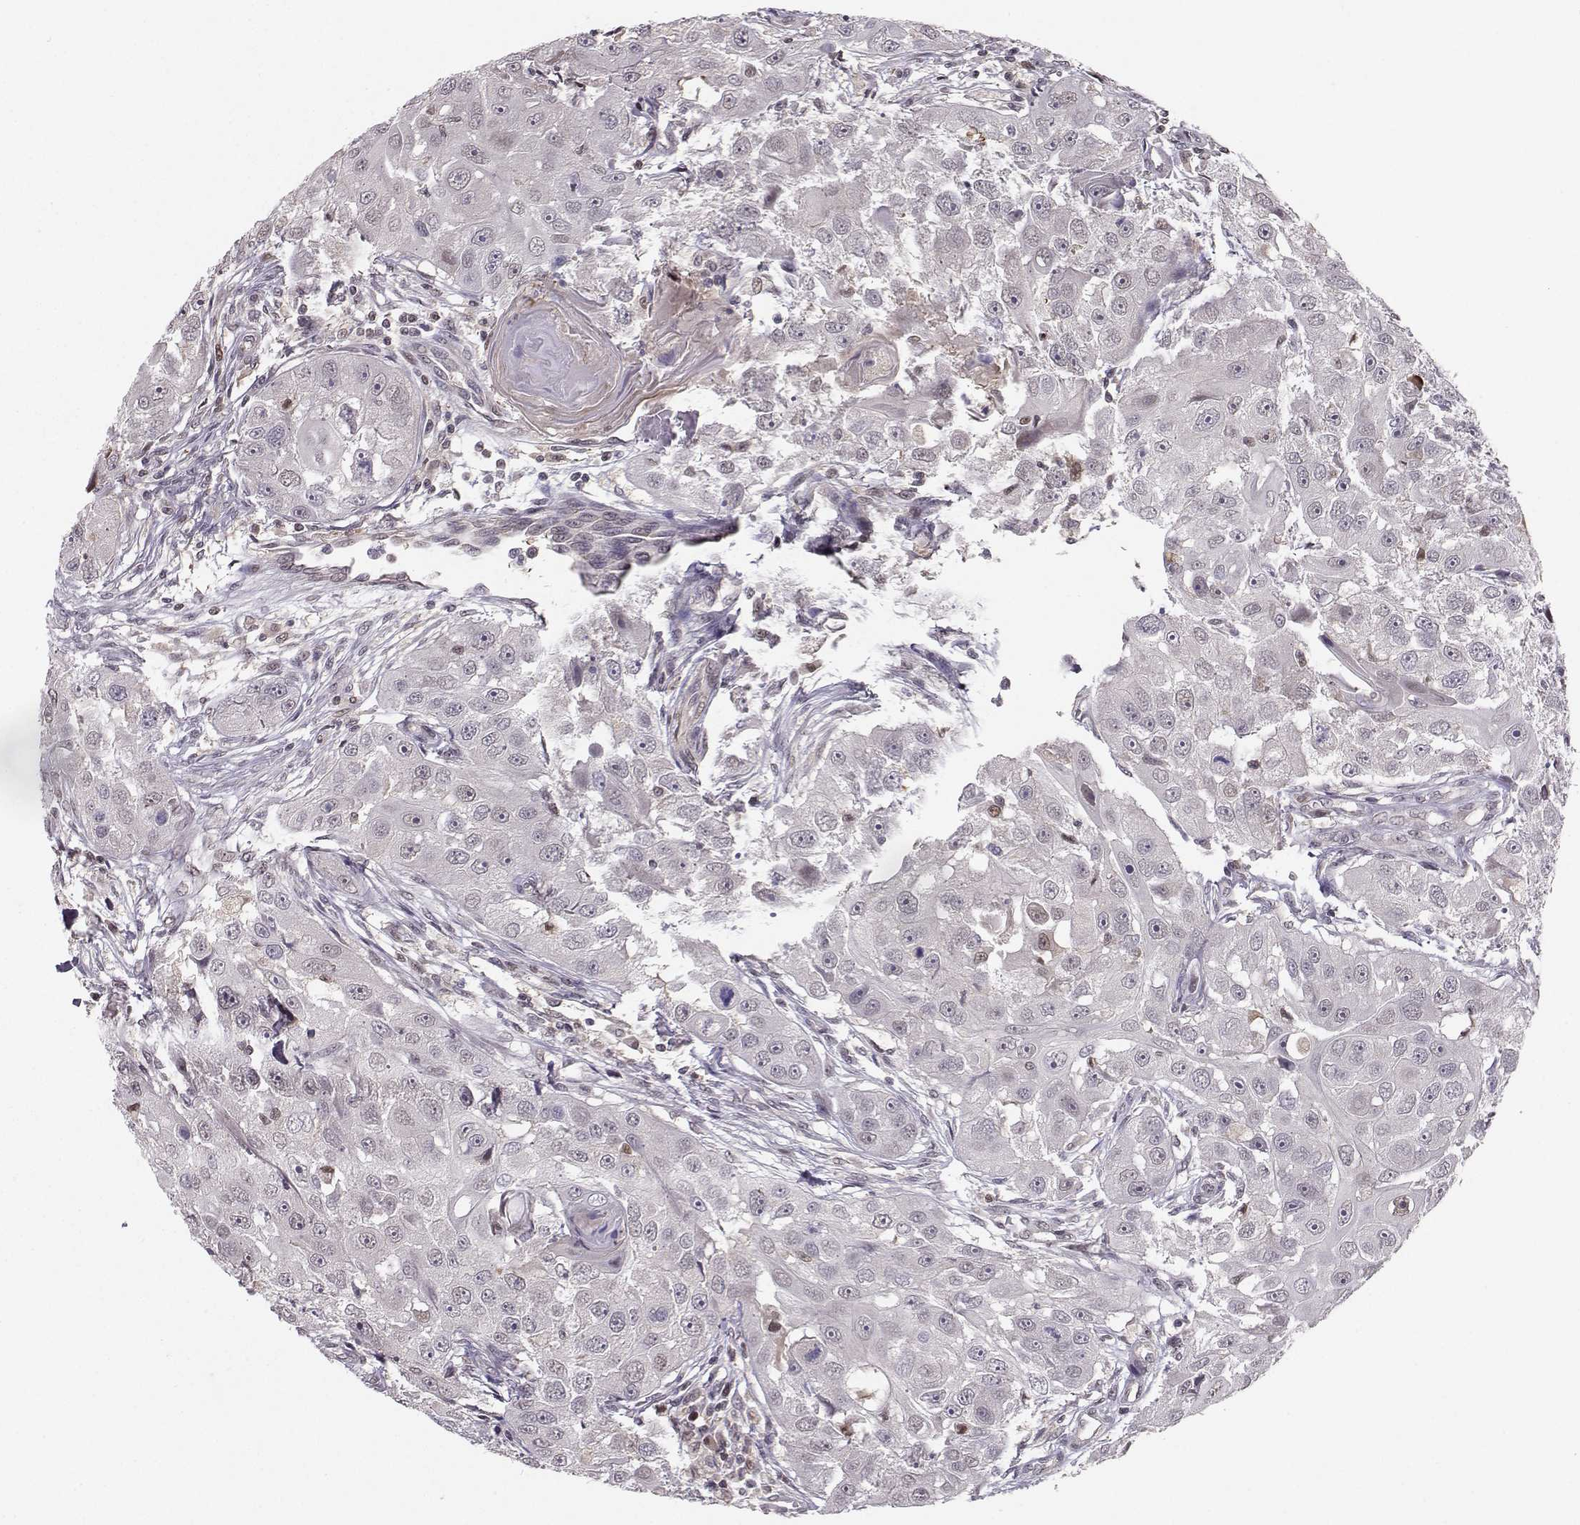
{"staining": {"intensity": "negative", "quantity": "none", "location": "none"}, "tissue": "head and neck cancer", "cell_type": "Tumor cells", "image_type": "cancer", "snomed": [{"axis": "morphology", "description": "Squamous cell carcinoma, NOS"}, {"axis": "topography", "description": "Head-Neck"}], "caption": "DAB immunohistochemical staining of human squamous cell carcinoma (head and neck) demonstrates no significant staining in tumor cells. (Brightfield microscopy of DAB IHC at high magnification).", "gene": "PKP2", "patient": {"sex": "male", "age": 51}}